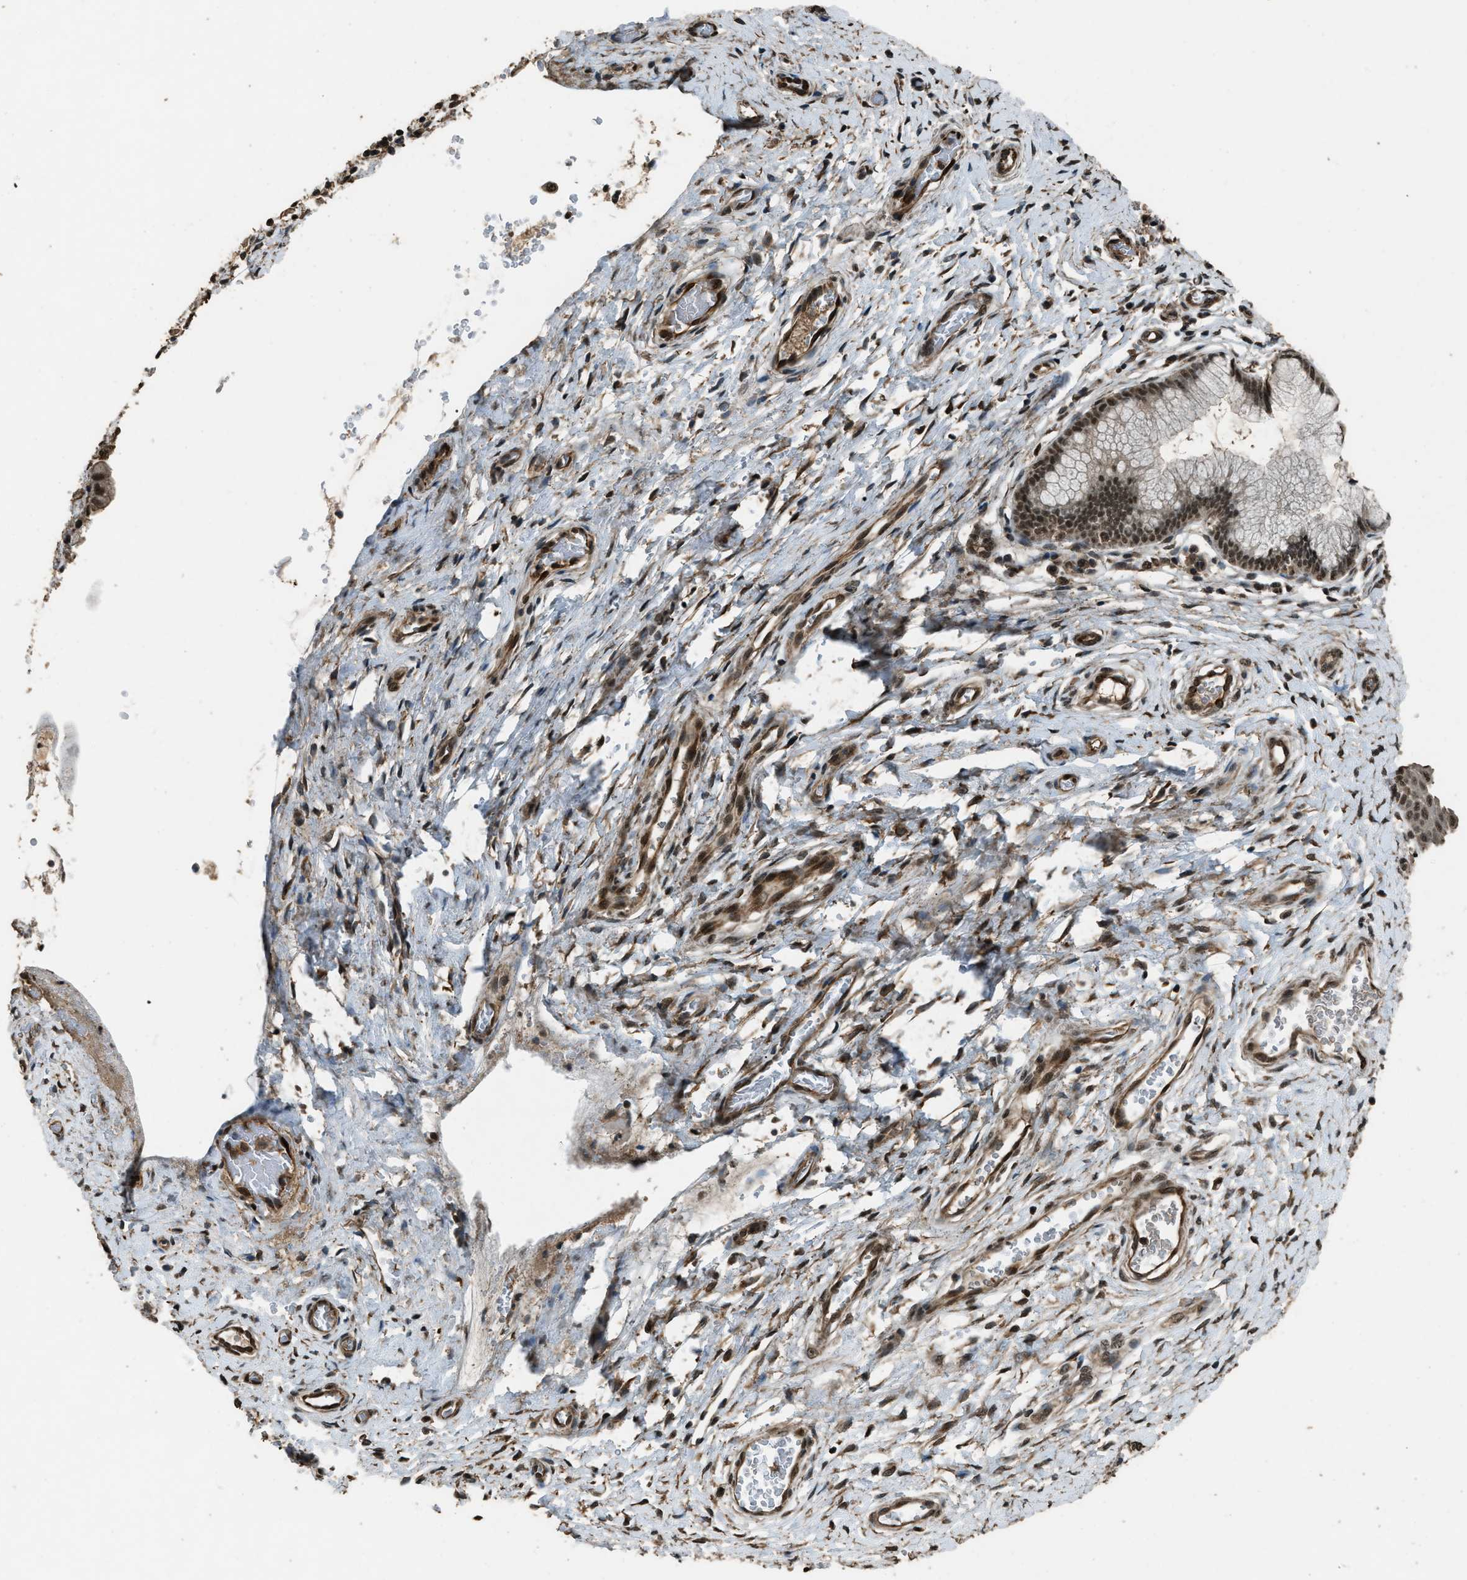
{"staining": {"intensity": "strong", "quantity": ">75%", "location": "nuclear"}, "tissue": "cervix", "cell_type": "Glandular cells", "image_type": "normal", "snomed": [{"axis": "morphology", "description": "Normal tissue, NOS"}, {"axis": "topography", "description": "Cervix"}], "caption": "Protein staining by IHC exhibits strong nuclear staining in about >75% of glandular cells in benign cervix.", "gene": "SERTAD2", "patient": {"sex": "female", "age": 55}}